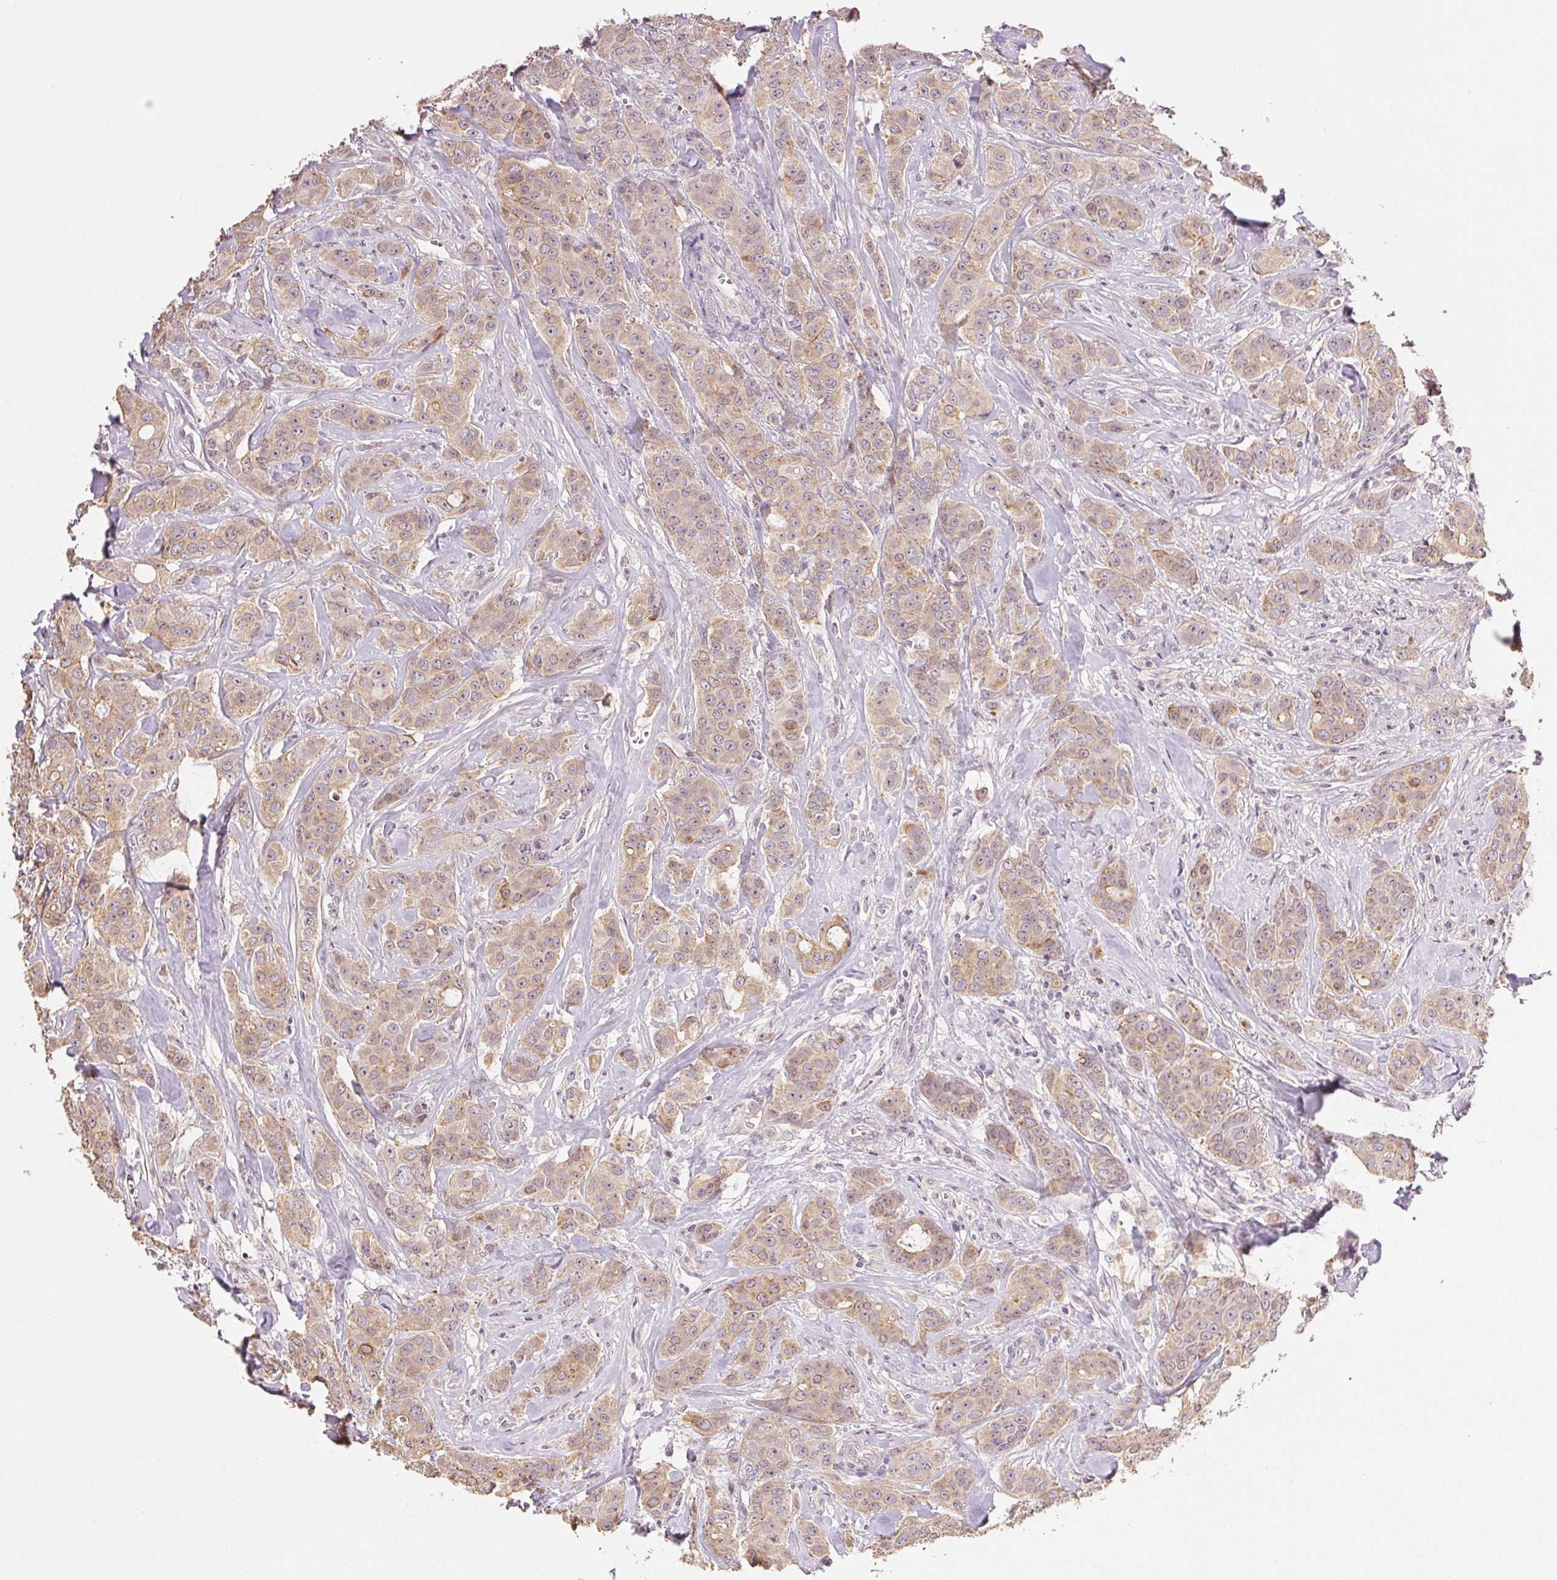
{"staining": {"intensity": "weak", "quantity": ">75%", "location": "cytoplasmic/membranous"}, "tissue": "breast cancer", "cell_type": "Tumor cells", "image_type": "cancer", "snomed": [{"axis": "morphology", "description": "Duct carcinoma"}, {"axis": "topography", "description": "Breast"}], "caption": "DAB immunohistochemical staining of human breast invasive ductal carcinoma reveals weak cytoplasmic/membranous protein staining in approximately >75% of tumor cells. (Stains: DAB in brown, nuclei in blue, Microscopy: brightfield microscopy at high magnification).", "gene": "TMEM253", "patient": {"sex": "female", "age": 43}}